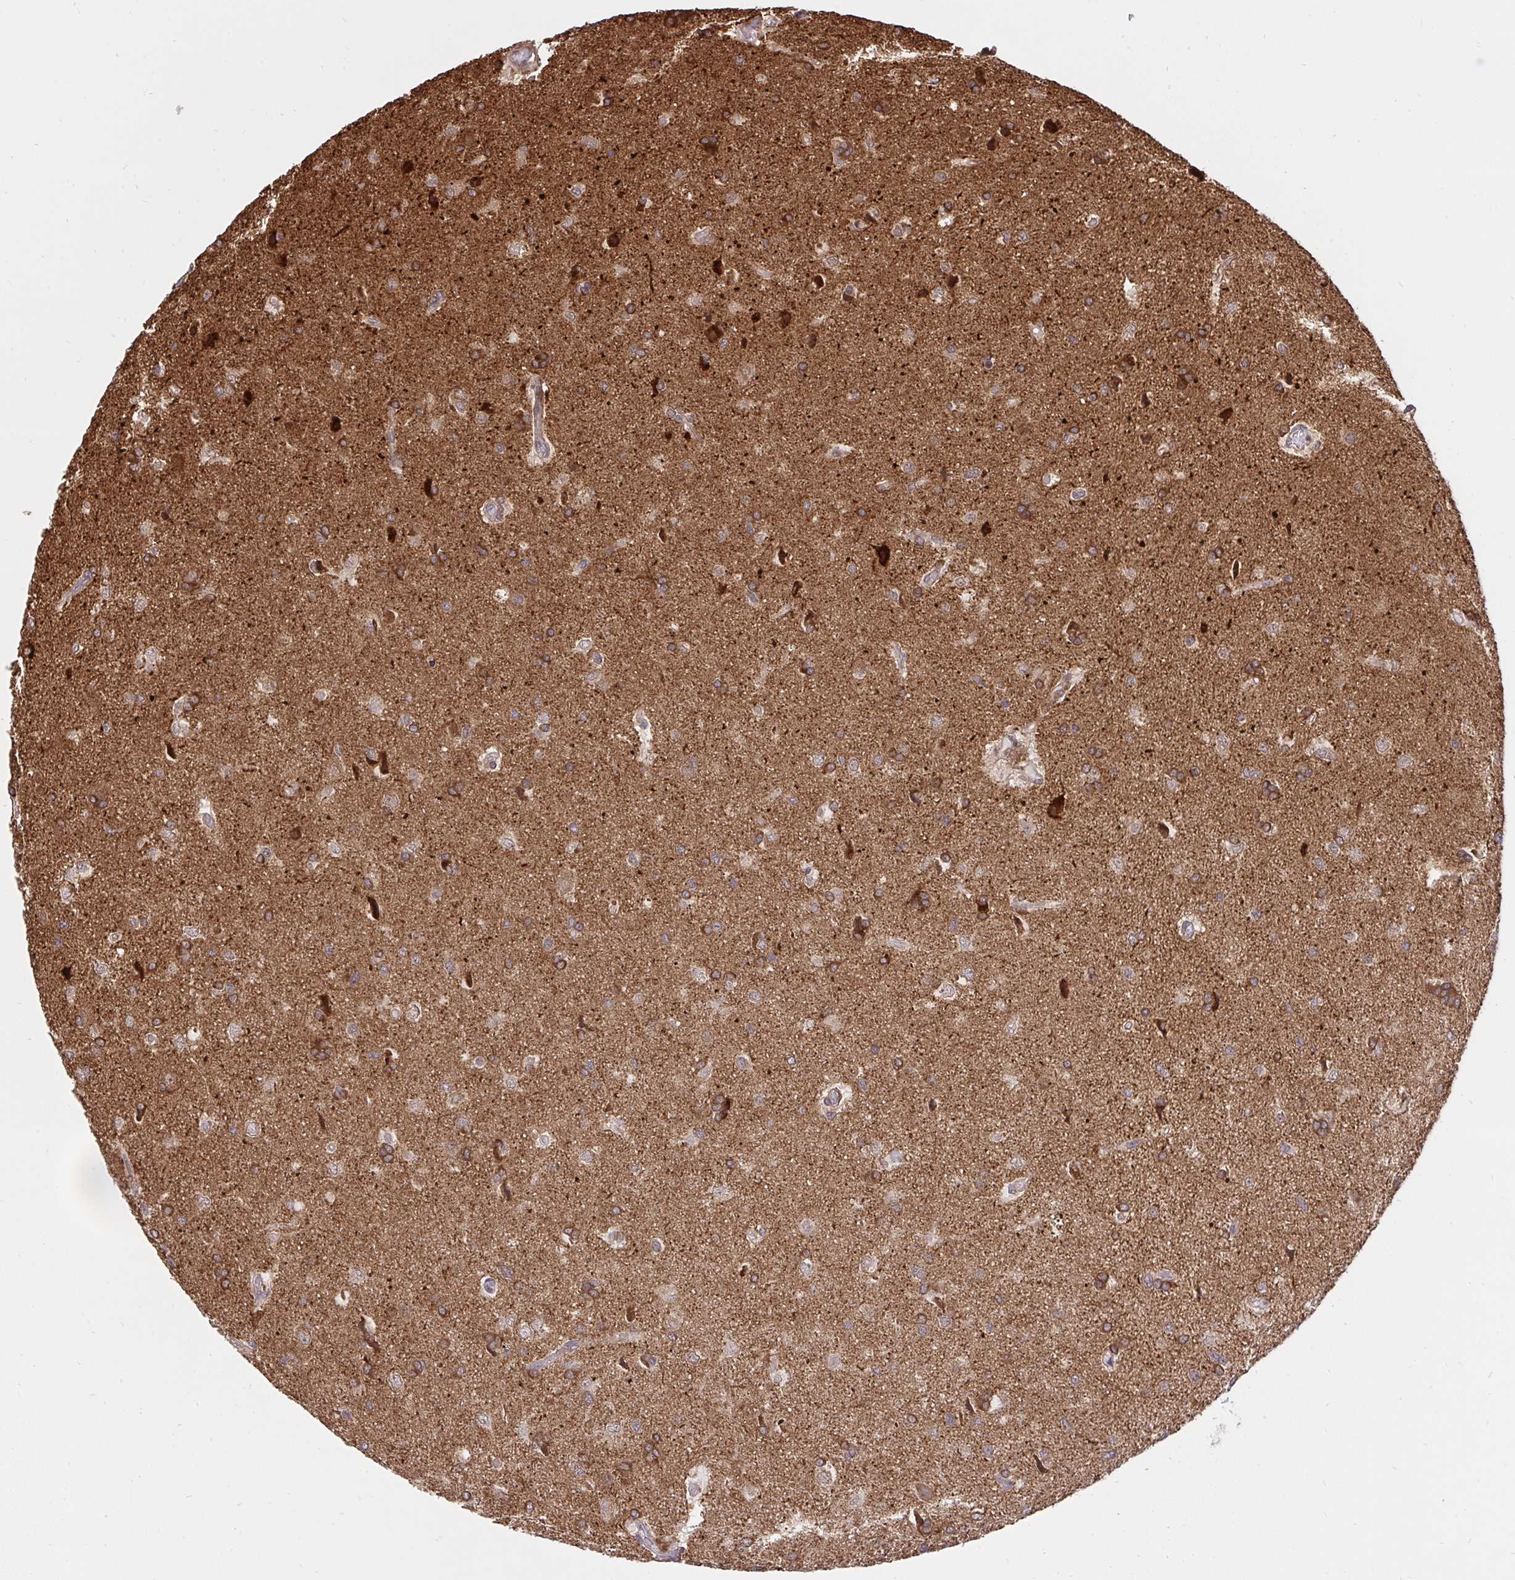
{"staining": {"intensity": "strong", "quantity": ">75%", "location": "cytoplasmic/membranous"}, "tissue": "glioma", "cell_type": "Tumor cells", "image_type": "cancer", "snomed": [{"axis": "morphology", "description": "Glioma, malignant, High grade"}, {"axis": "topography", "description": "Brain"}], "caption": "High-power microscopy captured an IHC histopathology image of malignant glioma (high-grade), revealing strong cytoplasmic/membranous positivity in approximately >75% of tumor cells.", "gene": "ERI1", "patient": {"sex": "male", "age": 68}}